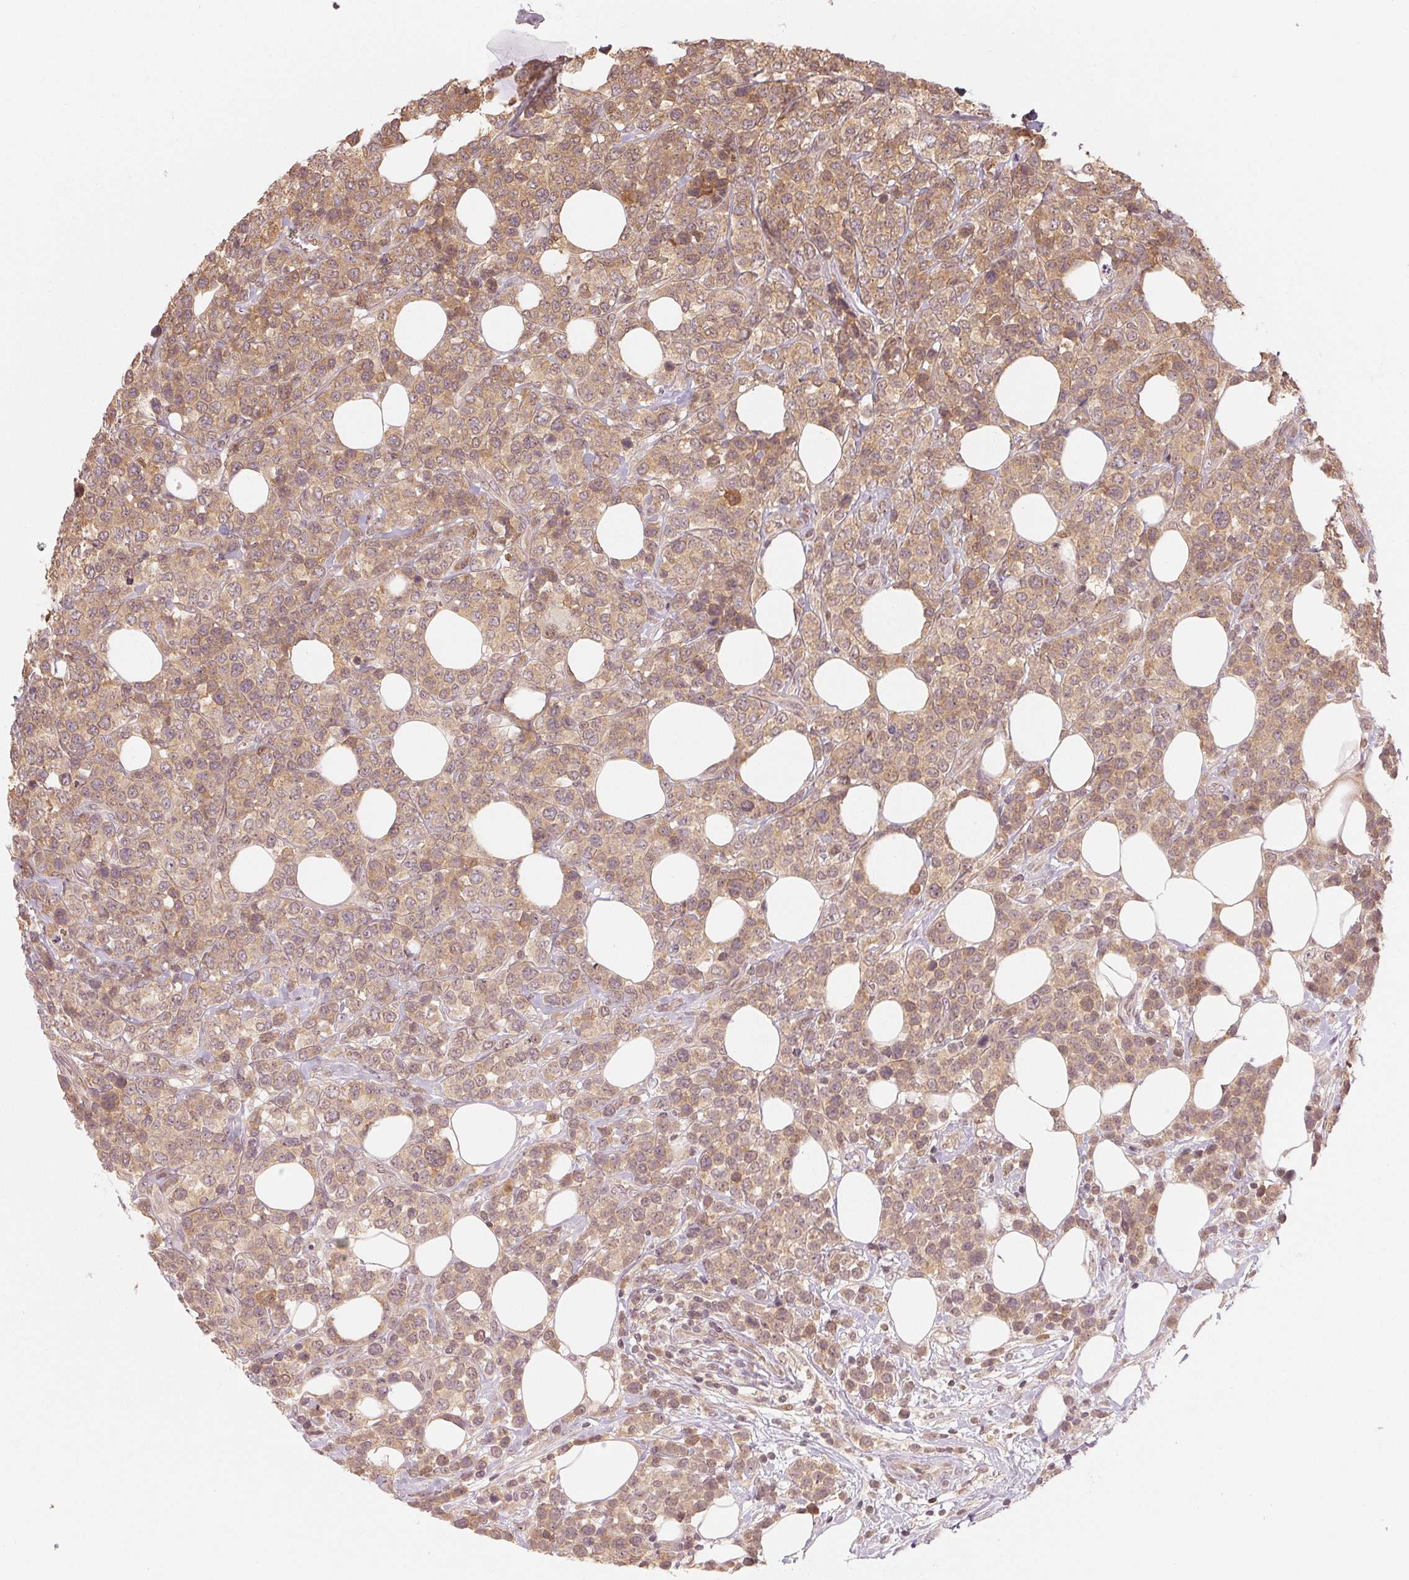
{"staining": {"intensity": "weak", "quantity": ">75%", "location": "cytoplasmic/membranous,nuclear"}, "tissue": "lymphoma", "cell_type": "Tumor cells", "image_type": "cancer", "snomed": [{"axis": "morphology", "description": "Malignant lymphoma, non-Hodgkin's type, High grade"}, {"axis": "topography", "description": "Soft tissue"}], "caption": "High-magnification brightfield microscopy of malignant lymphoma, non-Hodgkin's type (high-grade) stained with DAB (brown) and counterstained with hematoxylin (blue). tumor cells exhibit weak cytoplasmic/membranous and nuclear positivity is present in about>75% of cells. The protein is shown in brown color, while the nuclei are stained blue.", "gene": "UBE2L3", "patient": {"sex": "female", "age": 56}}